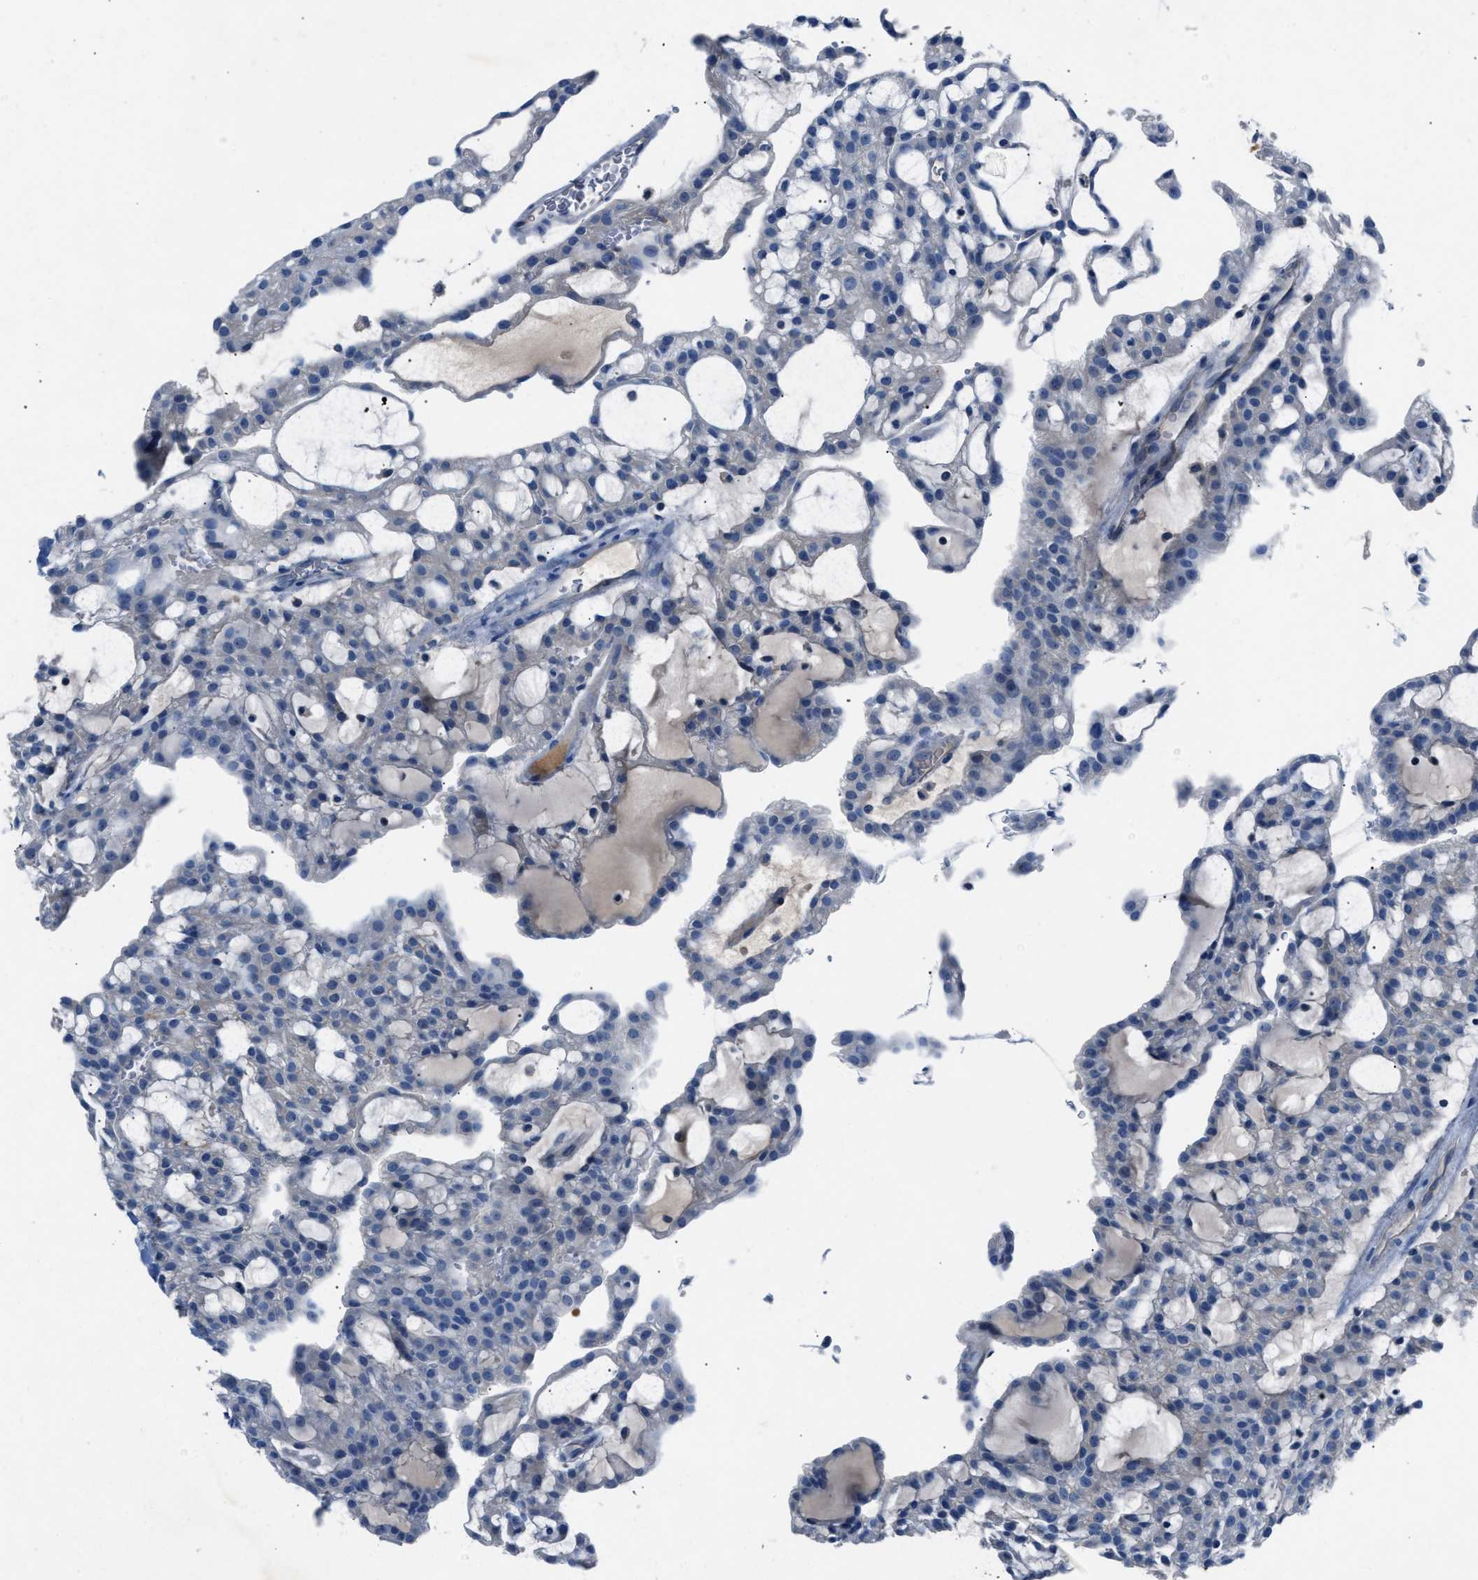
{"staining": {"intensity": "weak", "quantity": "<25%", "location": "cytoplasmic/membranous"}, "tissue": "renal cancer", "cell_type": "Tumor cells", "image_type": "cancer", "snomed": [{"axis": "morphology", "description": "Adenocarcinoma, NOS"}, {"axis": "topography", "description": "Kidney"}], "caption": "Tumor cells show no significant protein expression in renal cancer. The staining is performed using DAB (3,3'-diaminobenzidine) brown chromogen with nuclei counter-stained in using hematoxylin.", "gene": "DNAAF5", "patient": {"sex": "male", "age": 63}}